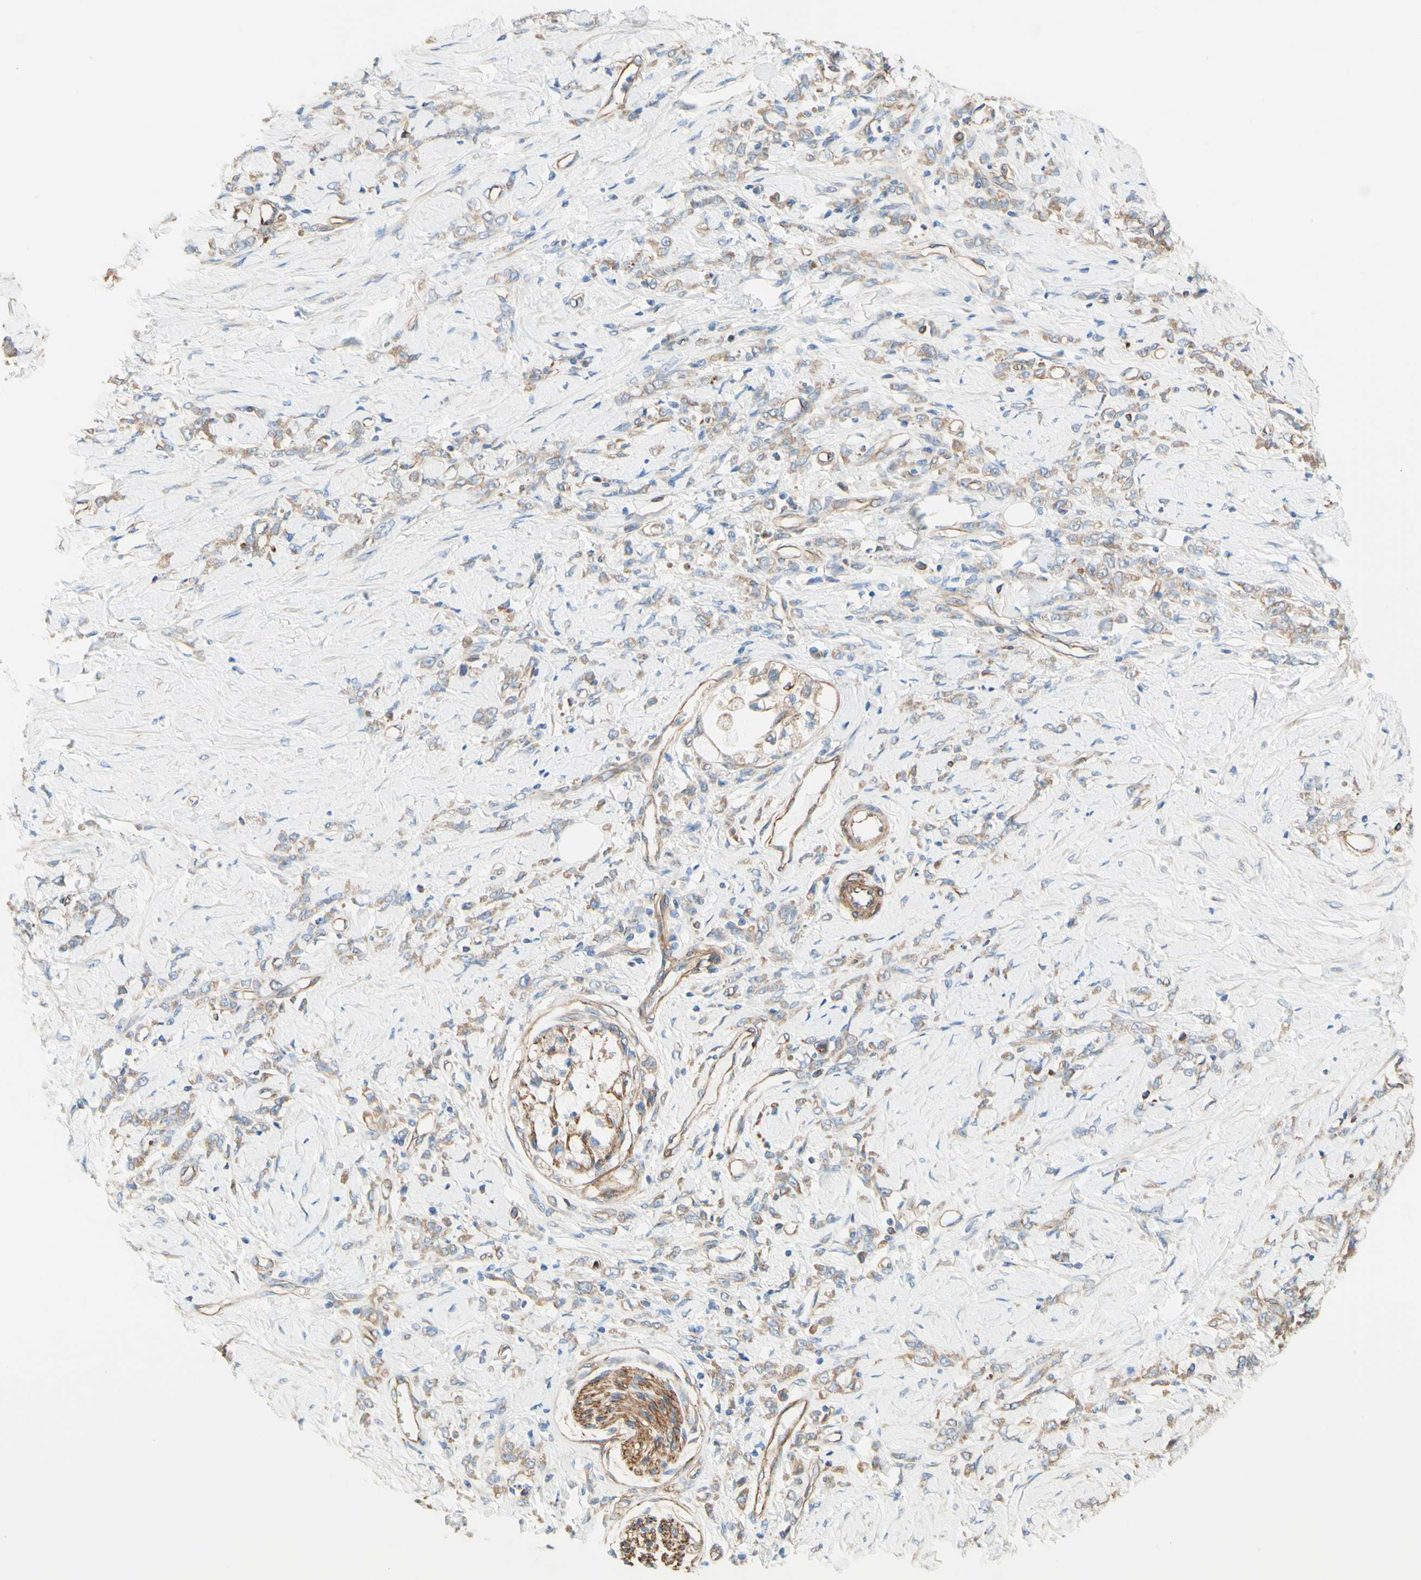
{"staining": {"intensity": "weak", "quantity": ">75%", "location": "cytoplasmic/membranous"}, "tissue": "stomach cancer", "cell_type": "Tumor cells", "image_type": "cancer", "snomed": [{"axis": "morphology", "description": "Adenocarcinoma, NOS"}, {"axis": "topography", "description": "Stomach"}], "caption": "IHC of human adenocarcinoma (stomach) demonstrates low levels of weak cytoplasmic/membranous staining in about >75% of tumor cells. The staining was performed using DAB (3,3'-diaminobenzidine), with brown indicating positive protein expression. Nuclei are stained blue with hematoxylin.", "gene": "ENDOD1", "patient": {"sex": "male", "age": 82}}